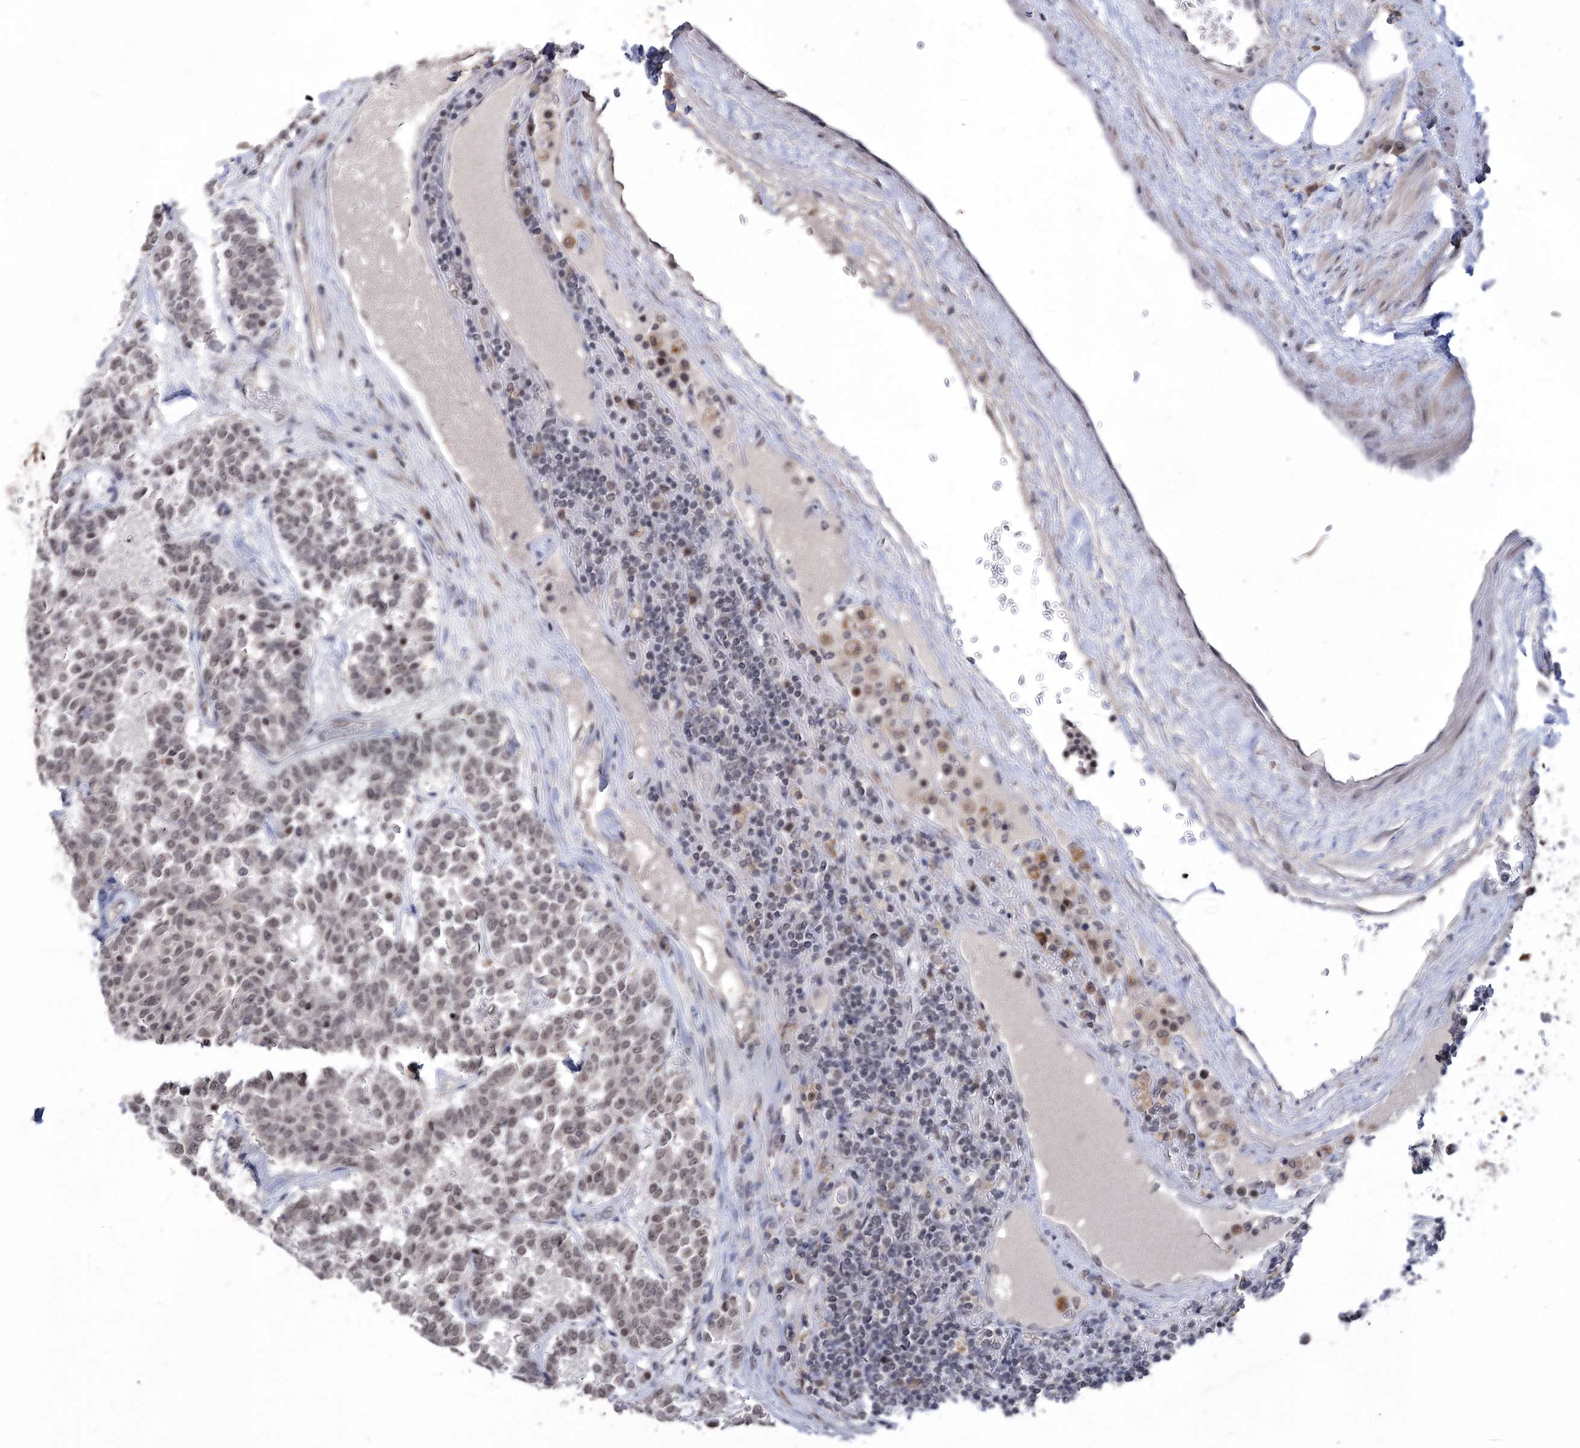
{"staining": {"intensity": "weak", "quantity": ">75%", "location": "nuclear"}, "tissue": "carcinoid", "cell_type": "Tumor cells", "image_type": "cancer", "snomed": [{"axis": "morphology", "description": "Carcinoid, malignant, NOS"}, {"axis": "topography", "description": "Pancreas"}], "caption": "A micrograph of malignant carcinoid stained for a protein reveals weak nuclear brown staining in tumor cells. (DAB IHC with brightfield microscopy, high magnification).", "gene": "VGLL4", "patient": {"sex": "female", "age": 54}}